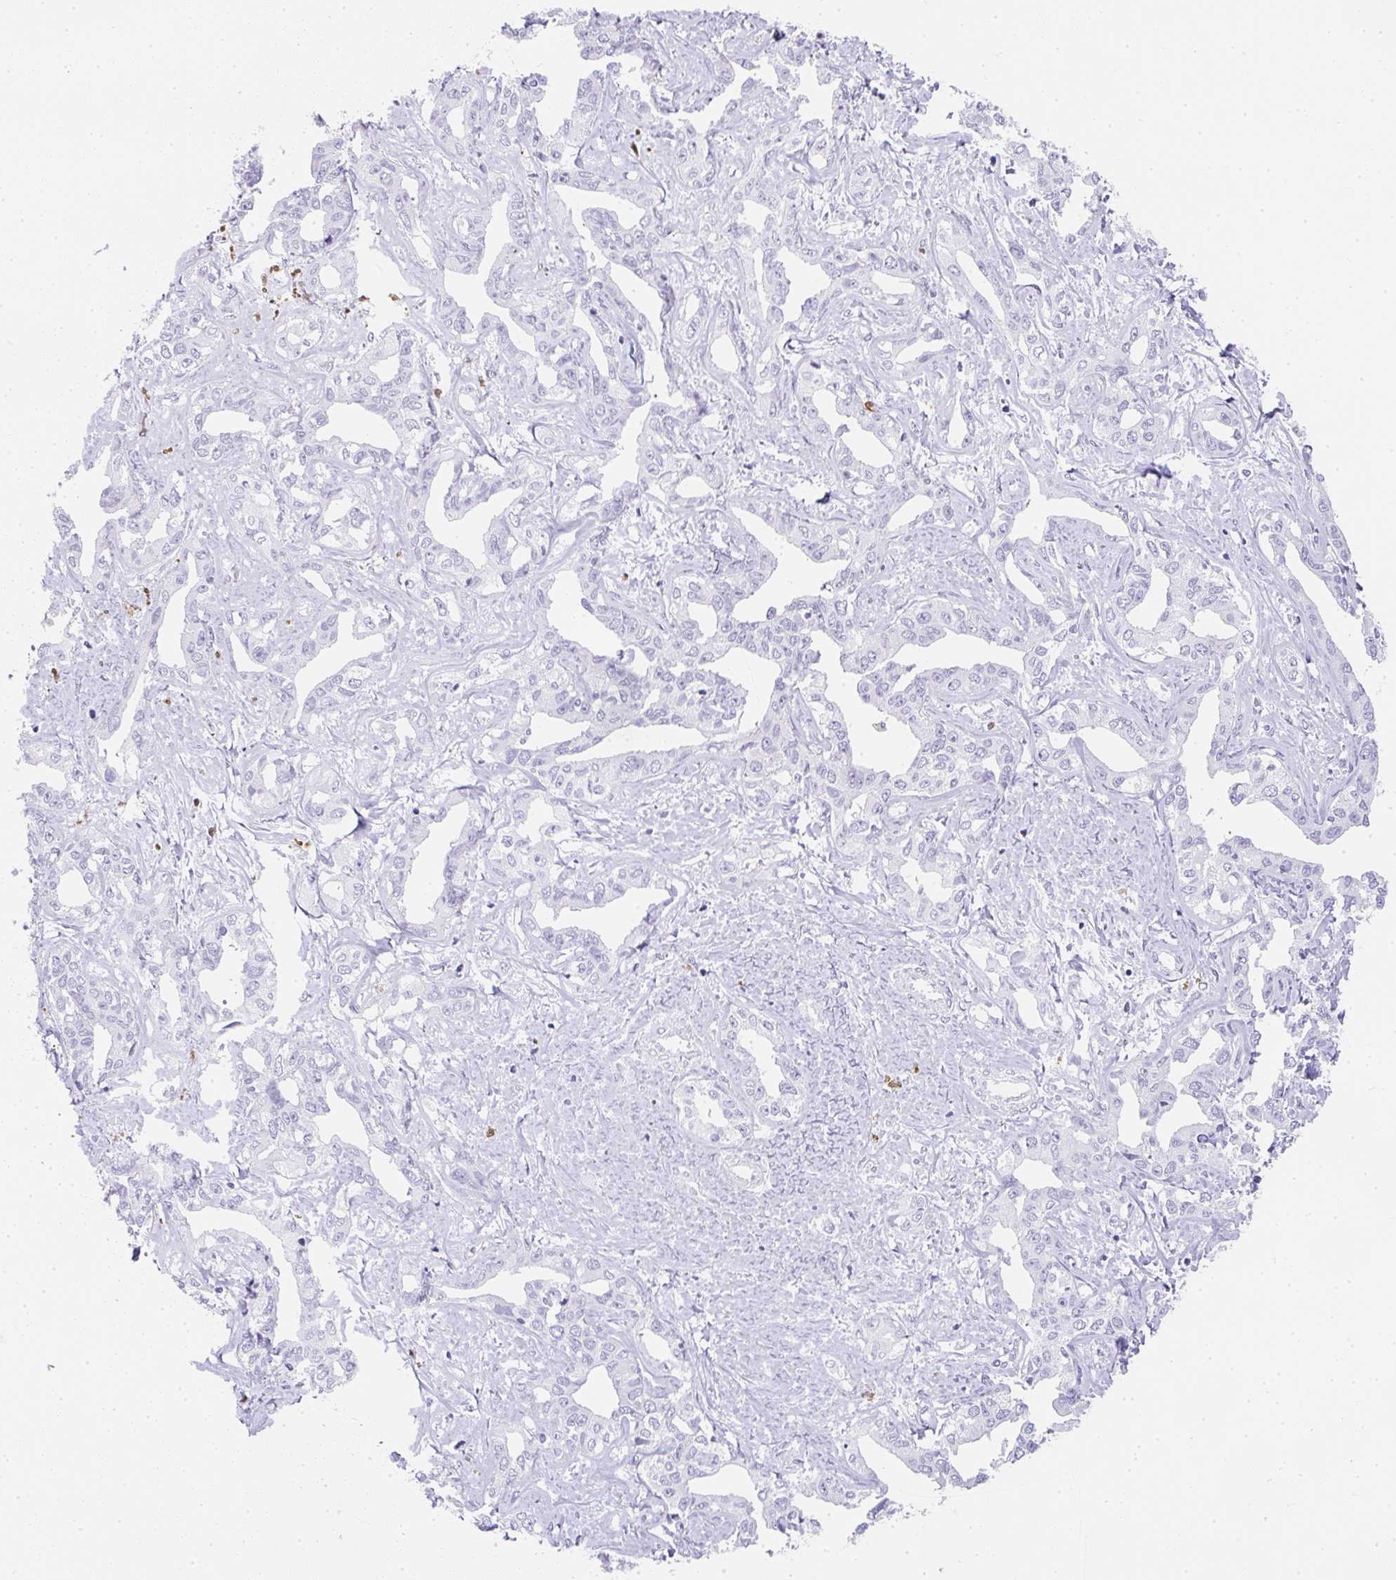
{"staining": {"intensity": "negative", "quantity": "none", "location": "none"}, "tissue": "liver cancer", "cell_type": "Tumor cells", "image_type": "cancer", "snomed": [{"axis": "morphology", "description": "Cholangiocarcinoma"}, {"axis": "topography", "description": "Liver"}], "caption": "High magnification brightfield microscopy of liver cancer (cholangiocarcinoma) stained with DAB (3,3'-diaminobenzidine) (brown) and counterstained with hematoxylin (blue): tumor cells show no significant positivity. The staining is performed using DAB (3,3'-diaminobenzidine) brown chromogen with nuclei counter-stained in using hematoxylin.", "gene": "HK3", "patient": {"sex": "male", "age": 59}}